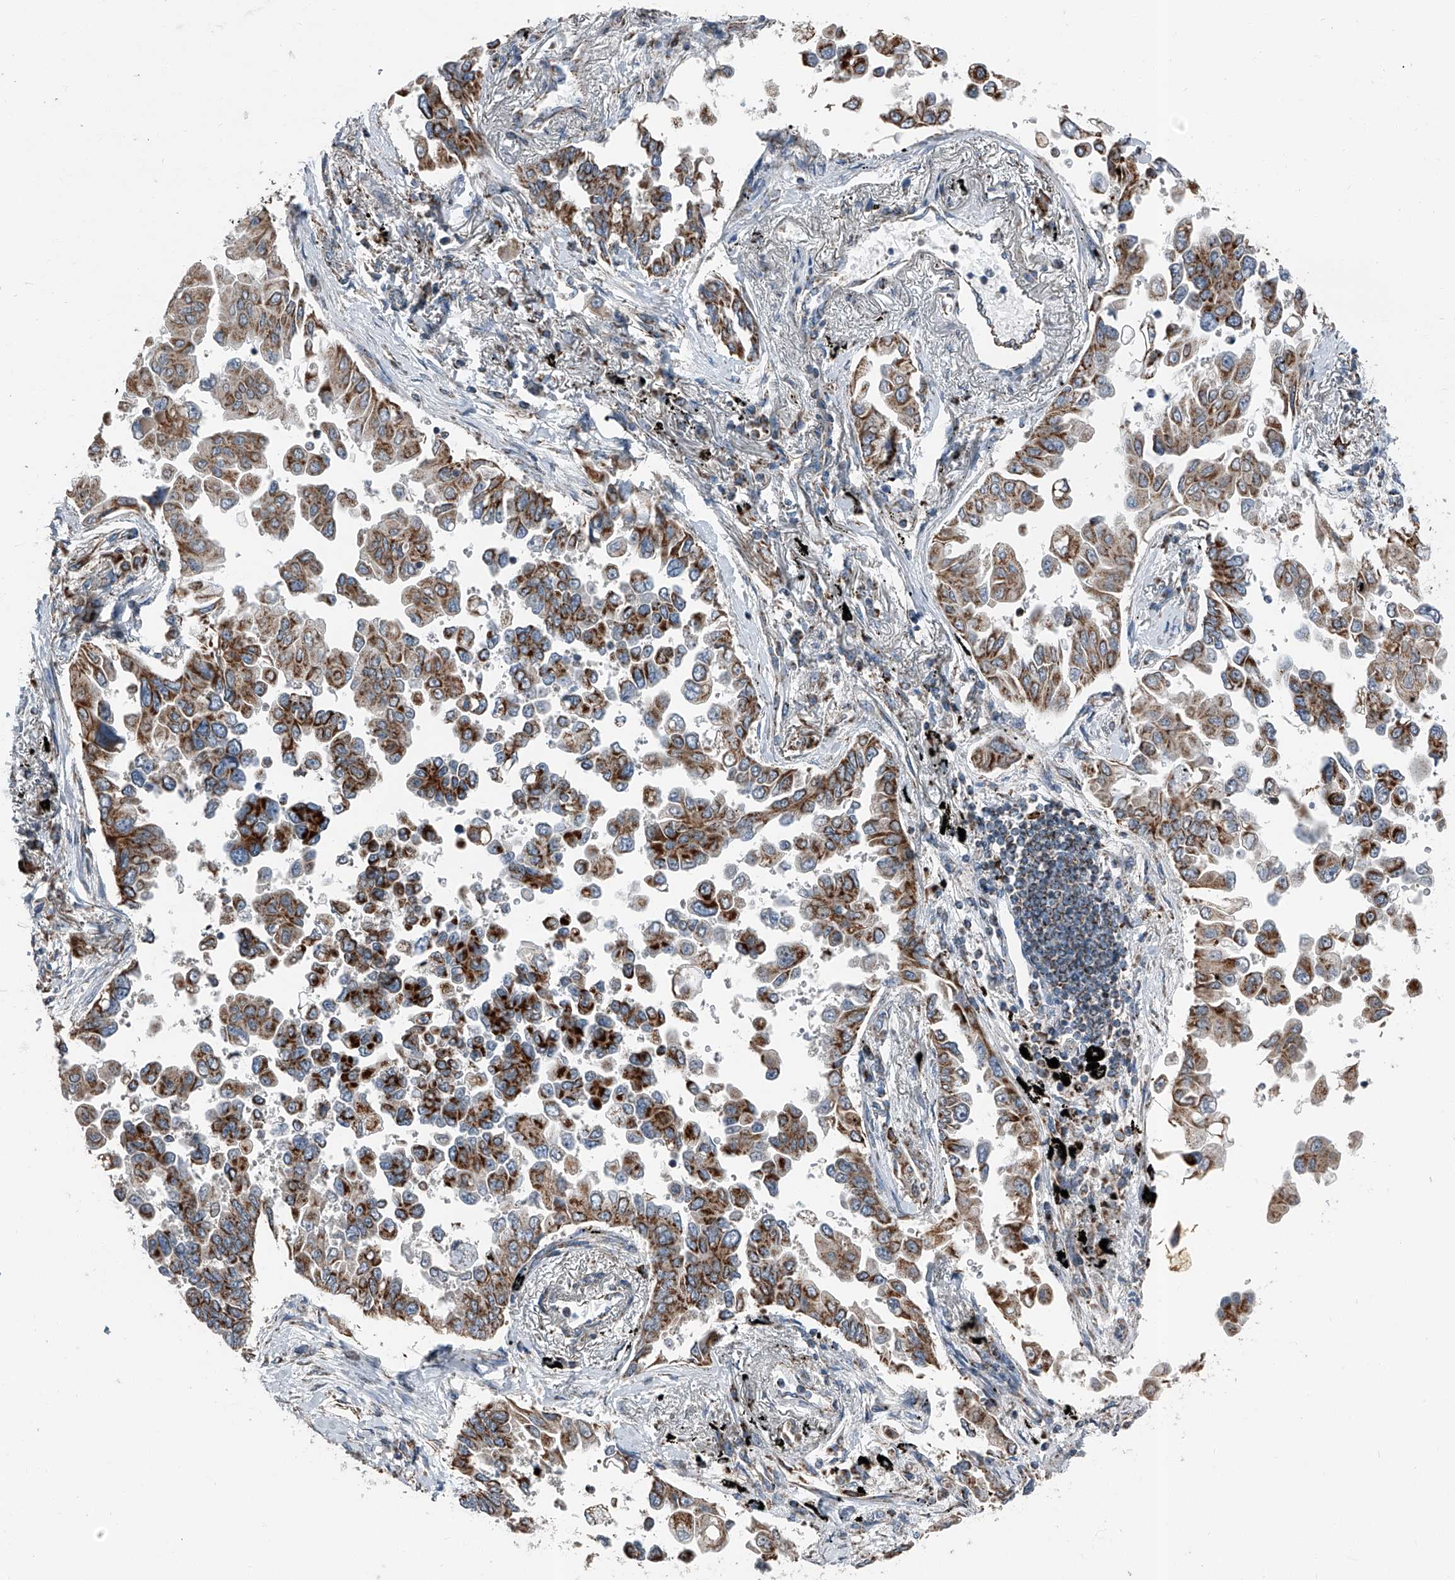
{"staining": {"intensity": "strong", "quantity": ">75%", "location": "cytoplasmic/membranous"}, "tissue": "lung cancer", "cell_type": "Tumor cells", "image_type": "cancer", "snomed": [{"axis": "morphology", "description": "Adenocarcinoma, NOS"}, {"axis": "topography", "description": "Lung"}], "caption": "This histopathology image demonstrates immunohistochemistry (IHC) staining of human lung adenocarcinoma, with high strong cytoplasmic/membranous expression in approximately >75% of tumor cells.", "gene": "CHRNA7", "patient": {"sex": "female", "age": 67}}